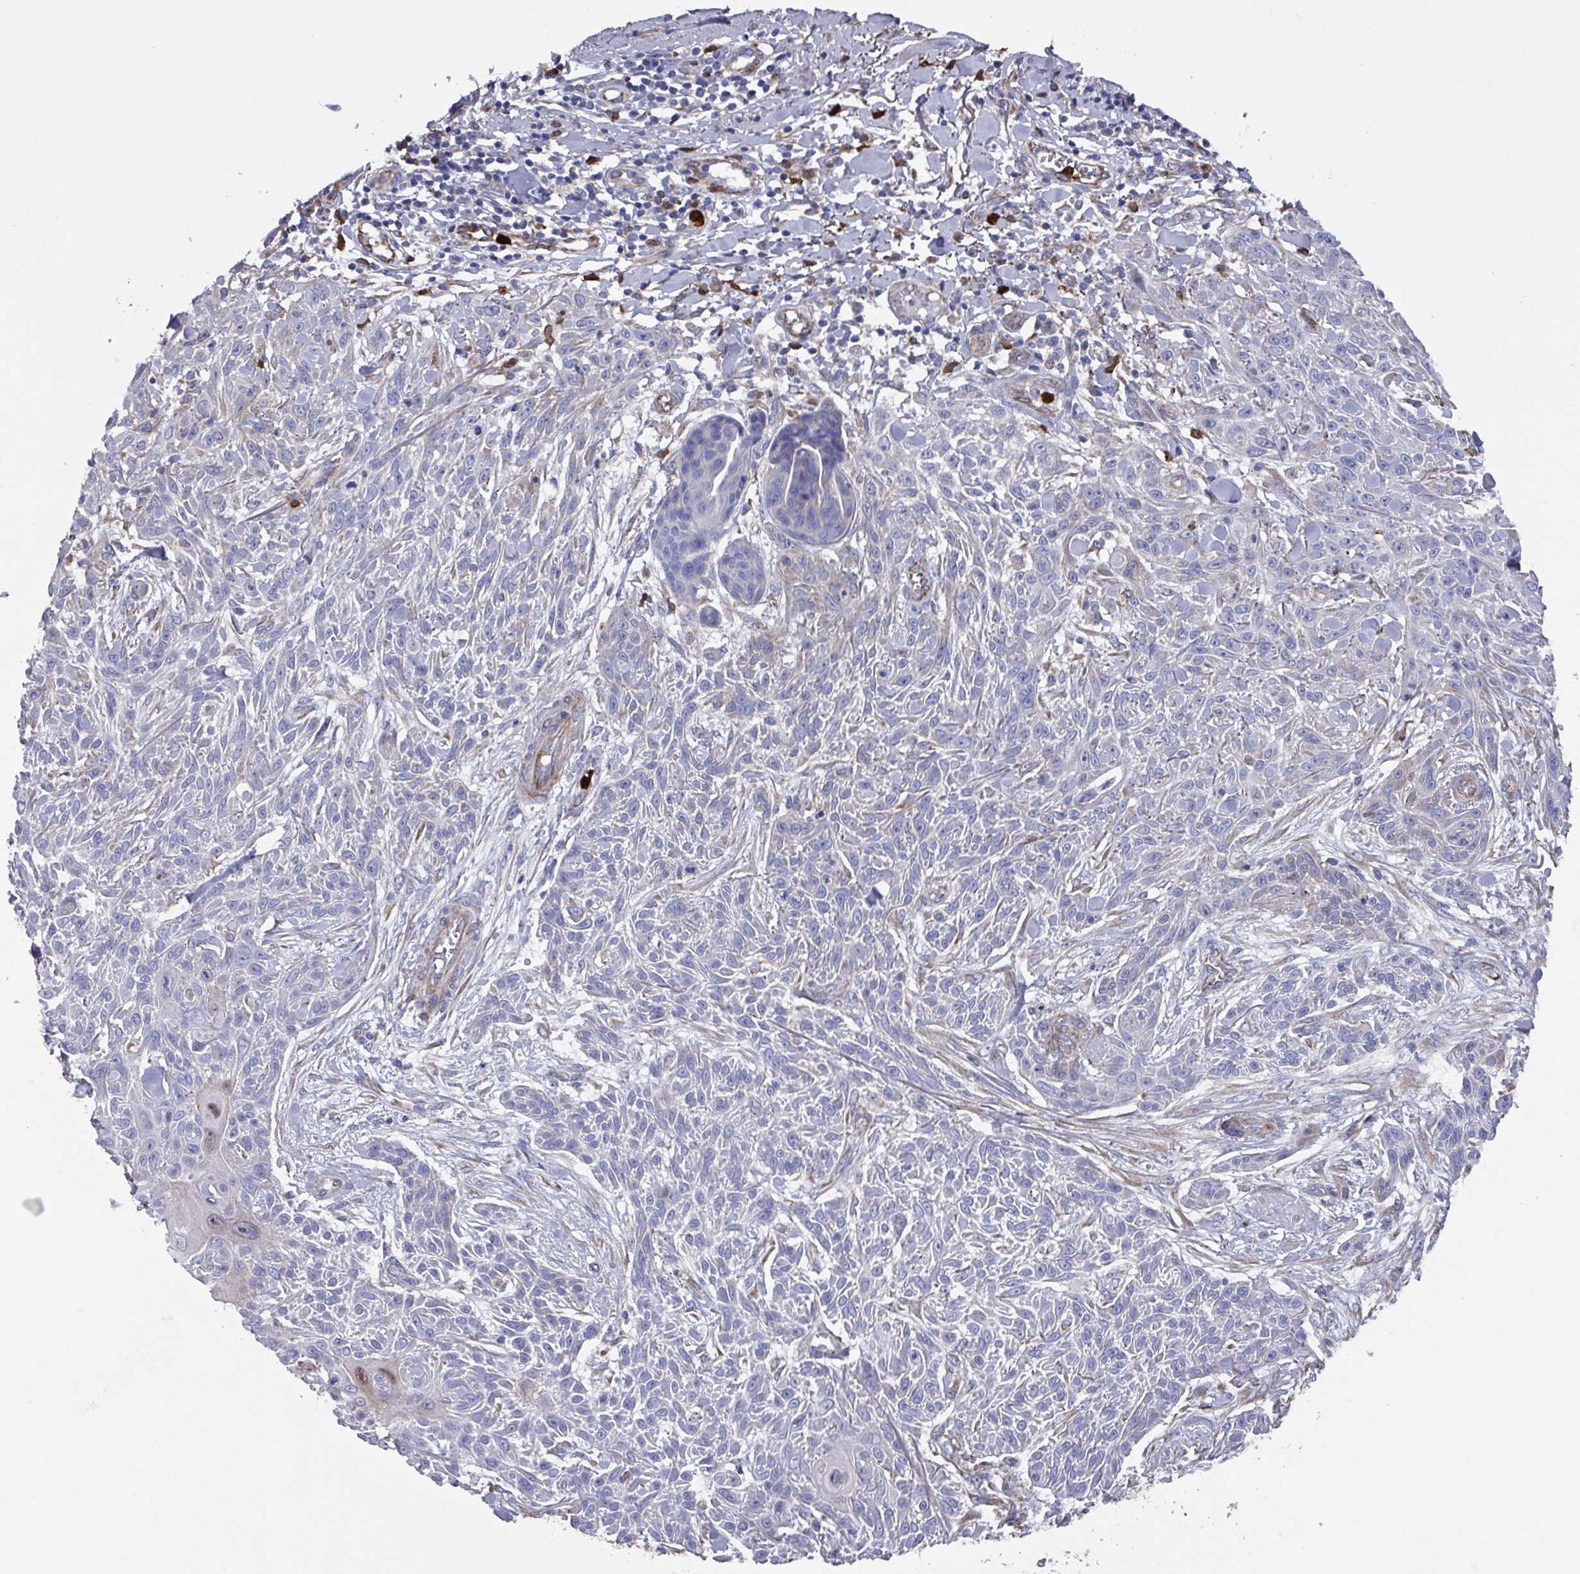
{"staining": {"intensity": "negative", "quantity": "none", "location": "none"}, "tissue": "skin cancer", "cell_type": "Tumor cells", "image_type": "cancer", "snomed": [{"axis": "morphology", "description": "Squamous cell carcinoma, NOS"}, {"axis": "topography", "description": "Skin"}], "caption": "This is an immunohistochemistry photomicrograph of skin cancer. There is no expression in tumor cells.", "gene": "UQCC2", "patient": {"sex": "male", "age": 86}}